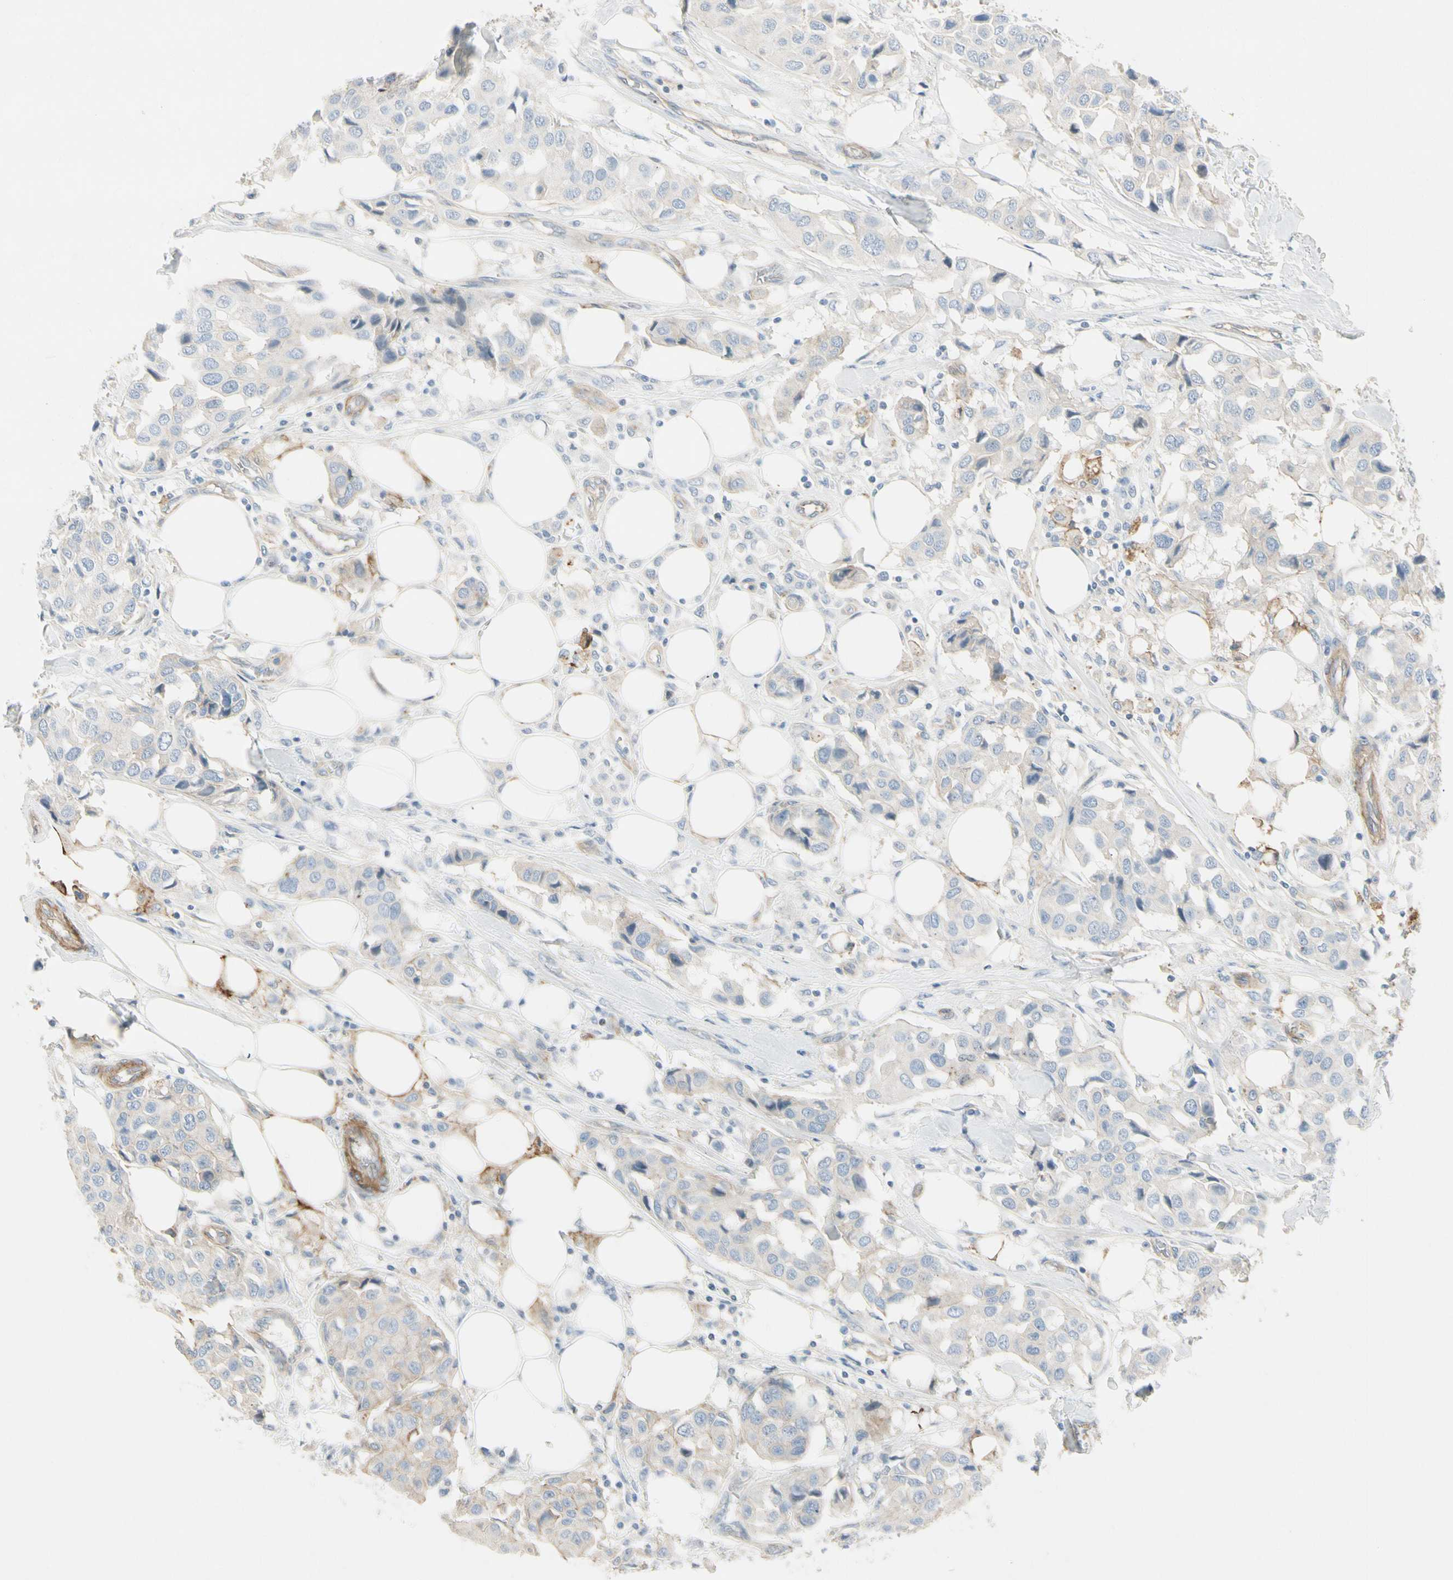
{"staining": {"intensity": "weak", "quantity": "<25%", "location": "cytoplasmic/membranous"}, "tissue": "breast cancer", "cell_type": "Tumor cells", "image_type": "cancer", "snomed": [{"axis": "morphology", "description": "Duct carcinoma"}, {"axis": "topography", "description": "Breast"}], "caption": "Immunohistochemical staining of human breast cancer (infiltrating ductal carcinoma) reveals no significant positivity in tumor cells.", "gene": "ITGA3", "patient": {"sex": "female", "age": 80}}